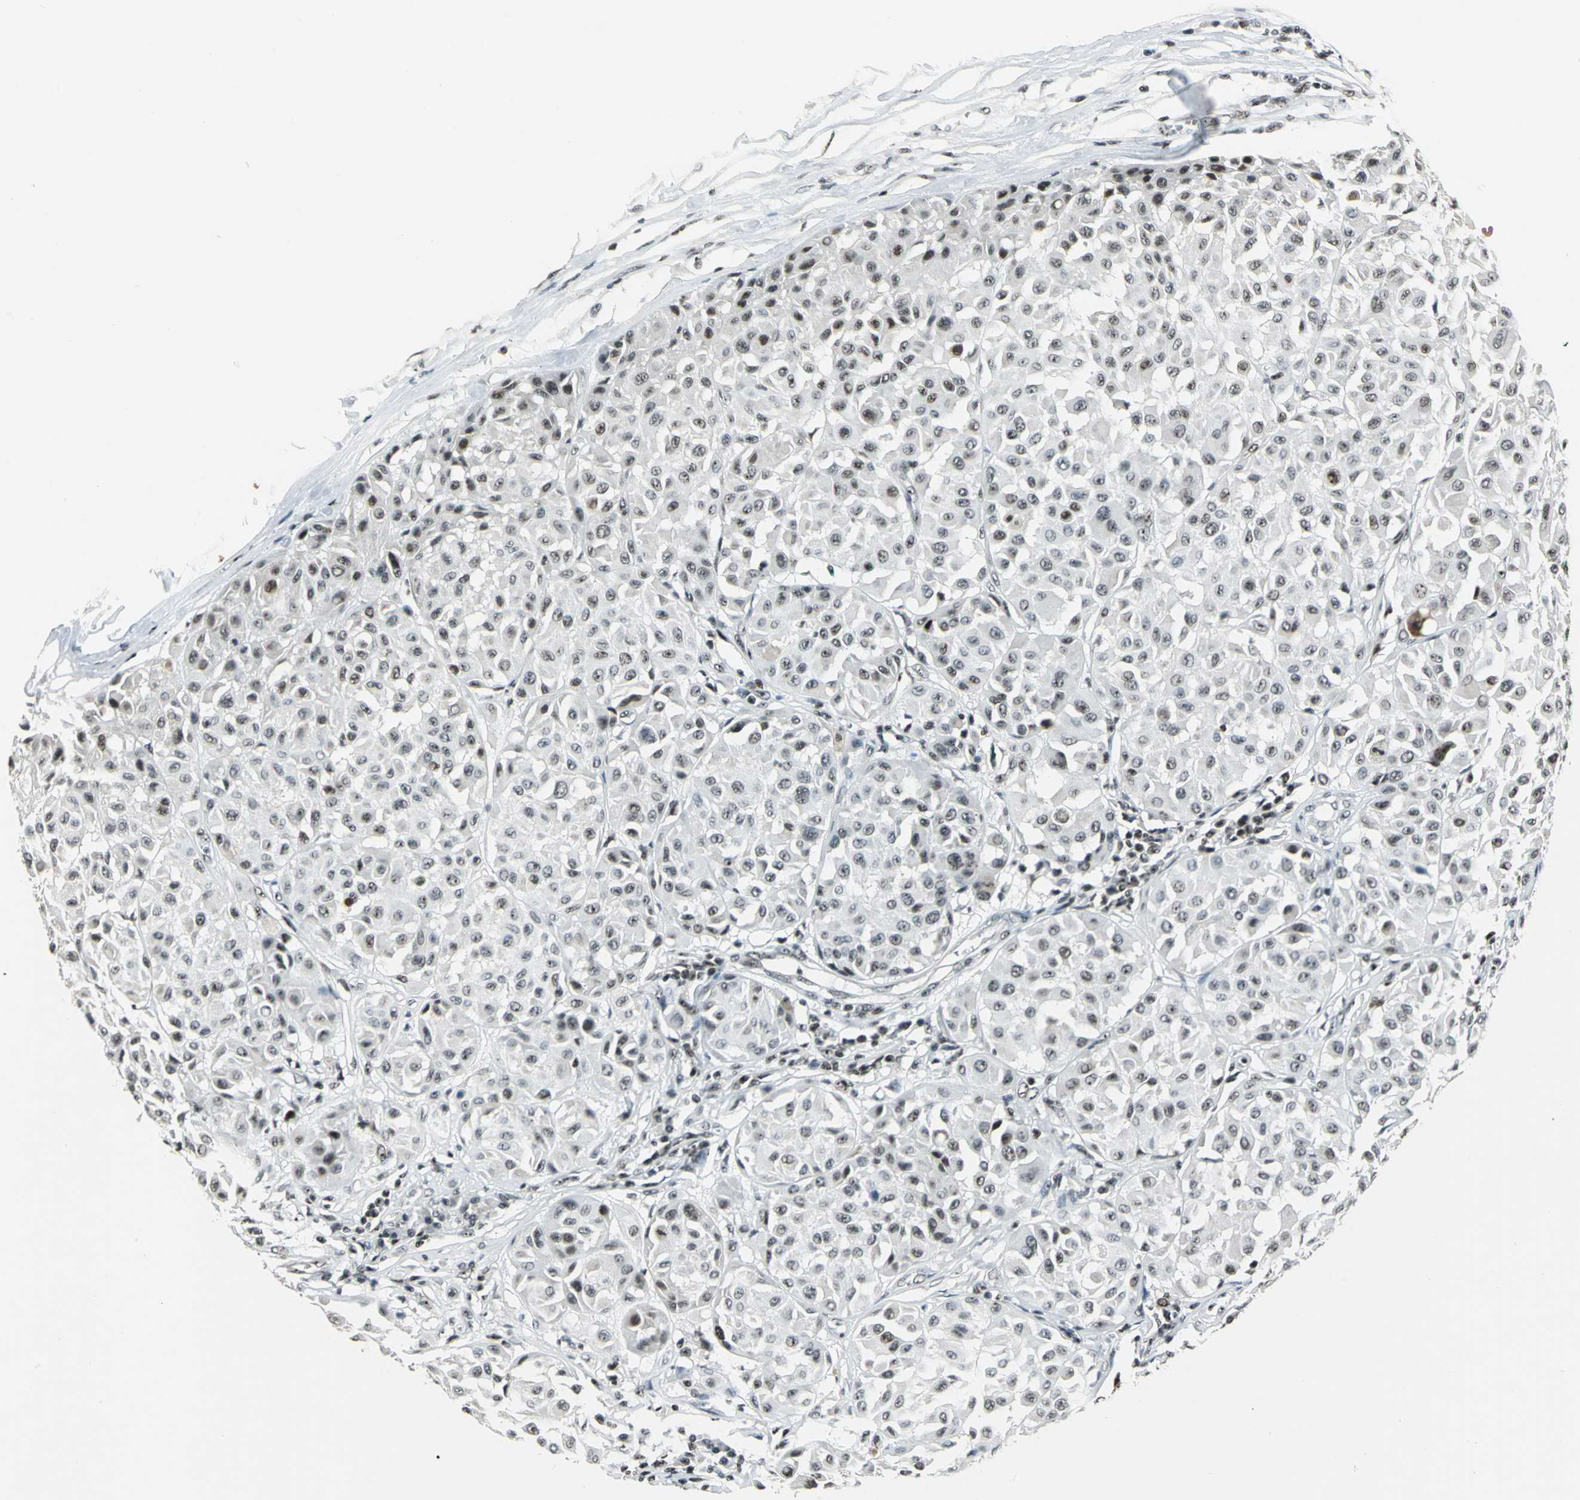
{"staining": {"intensity": "negative", "quantity": "none", "location": "none"}, "tissue": "melanoma", "cell_type": "Tumor cells", "image_type": "cancer", "snomed": [{"axis": "morphology", "description": "Malignant melanoma, Metastatic site"}, {"axis": "topography", "description": "Soft tissue"}], "caption": "Tumor cells show no significant protein positivity in melanoma.", "gene": "UBTF", "patient": {"sex": "male", "age": 41}}